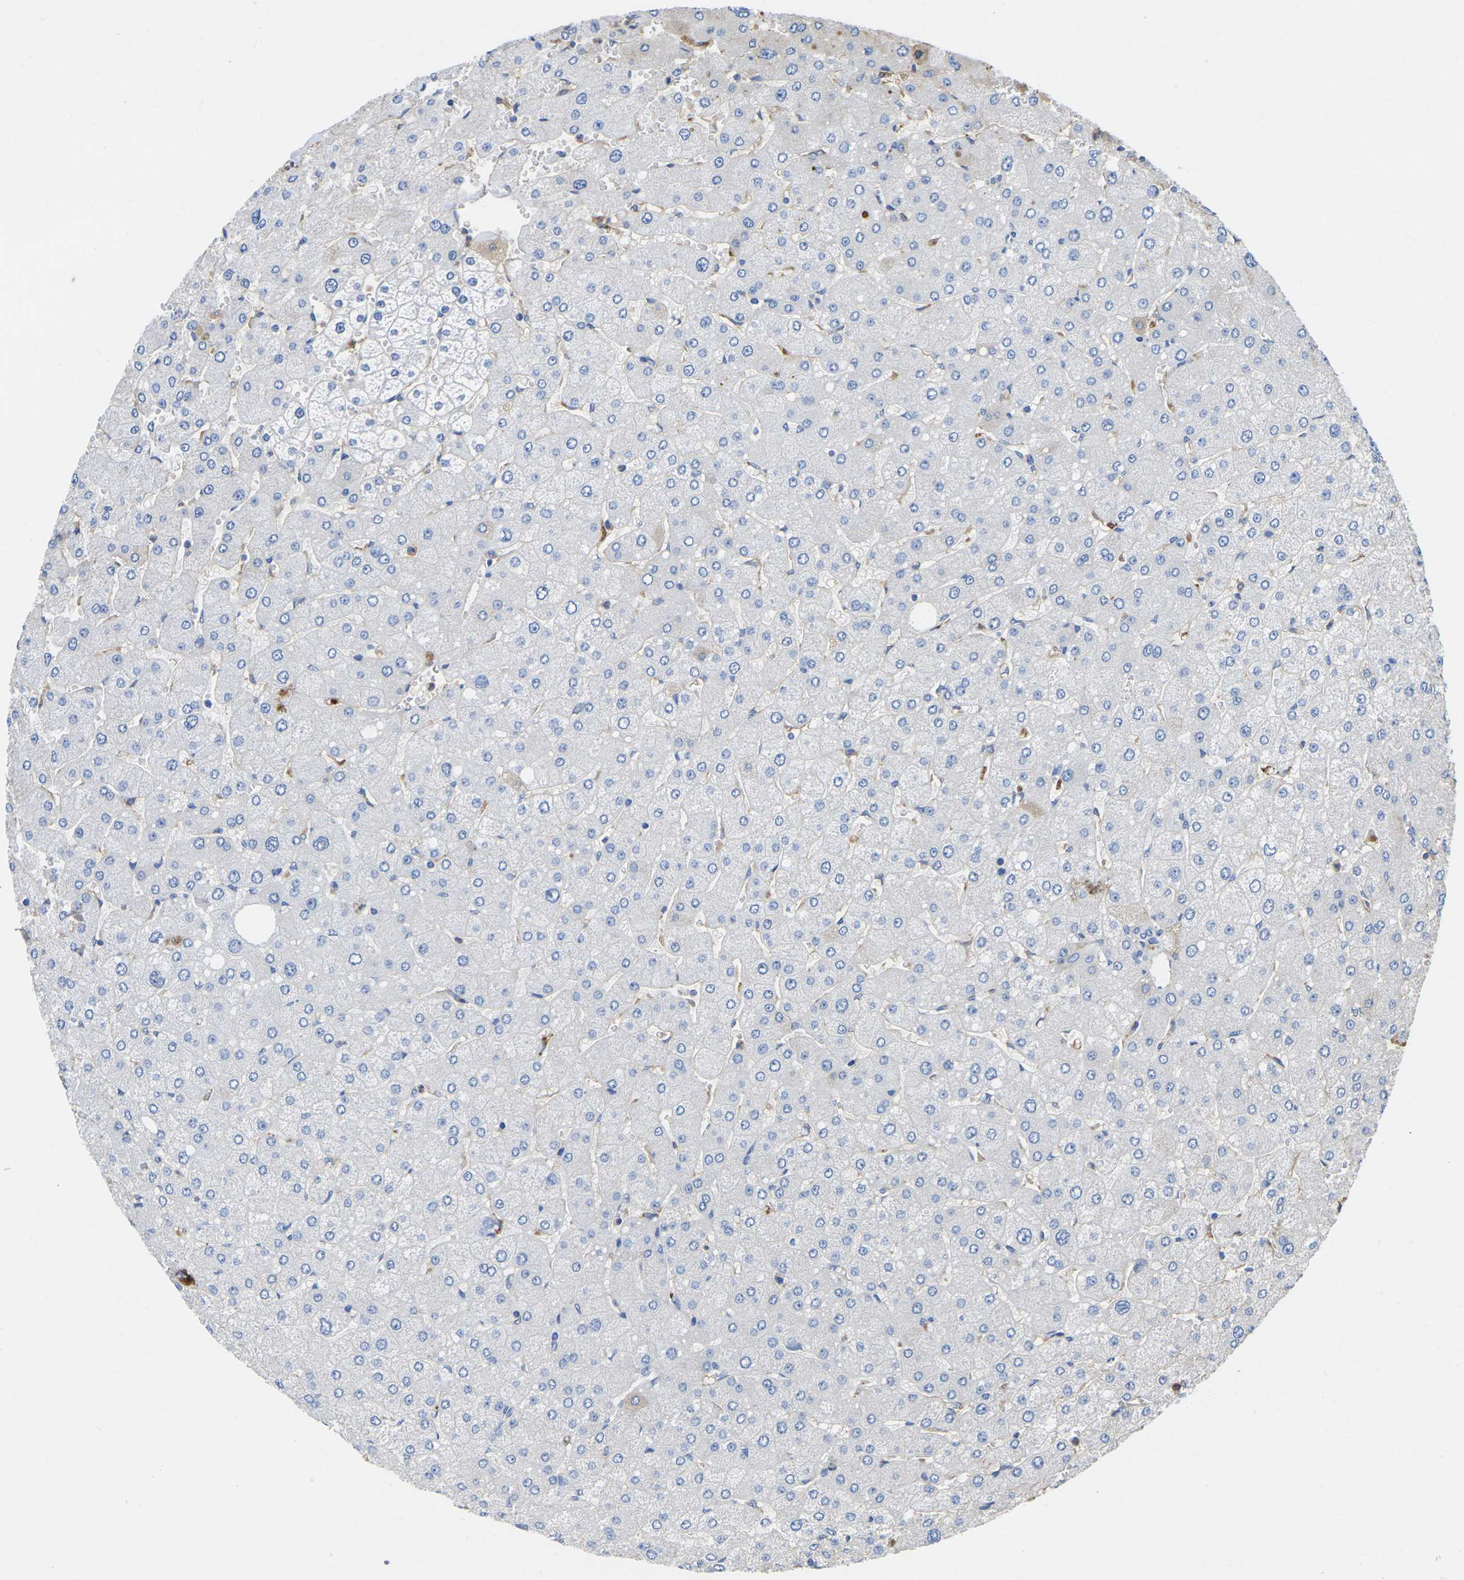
{"staining": {"intensity": "negative", "quantity": "none", "location": "none"}, "tissue": "liver", "cell_type": "Cholangiocytes", "image_type": "normal", "snomed": [{"axis": "morphology", "description": "Normal tissue, NOS"}, {"axis": "topography", "description": "Liver"}], "caption": "The image displays no significant positivity in cholangiocytes of liver. (Brightfield microscopy of DAB (3,3'-diaminobenzidine) IHC at high magnification).", "gene": "GREM2", "patient": {"sex": "male", "age": 55}}